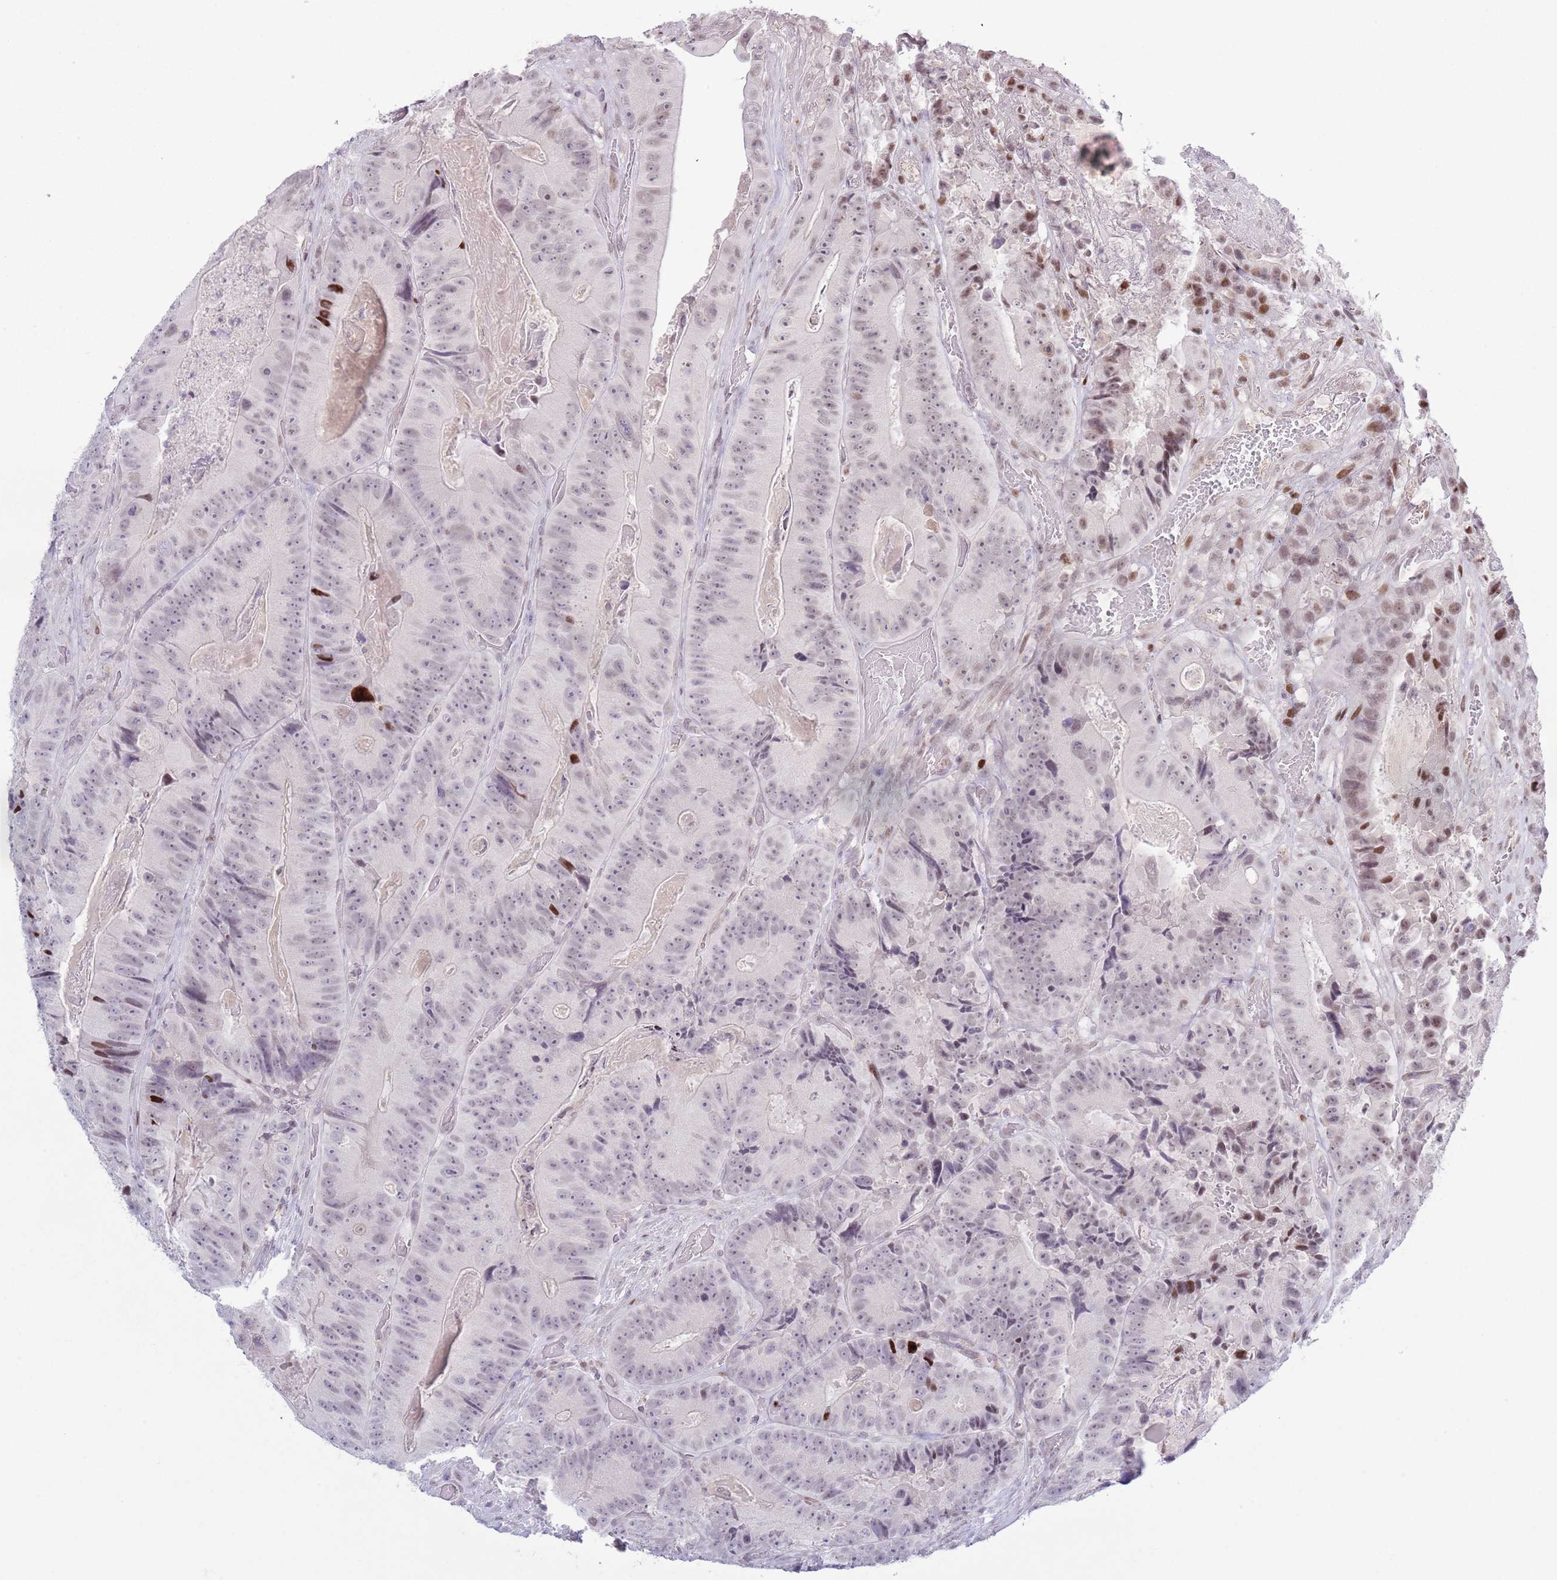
{"staining": {"intensity": "strong", "quantity": "<25%", "location": "nuclear"}, "tissue": "colorectal cancer", "cell_type": "Tumor cells", "image_type": "cancer", "snomed": [{"axis": "morphology", "description": "Adenocarcinoma, NOS"}, {"axis": "topography", "description": "Colon"}], "caption": "This micrograph shows immunohistochemistry (IHC) staining of human colorectal cancer, with medium strong nuclear expression in about <25% of tumor cells.", "gene": "MFSD10", "patient": {"sex": "female", "age": 86}}